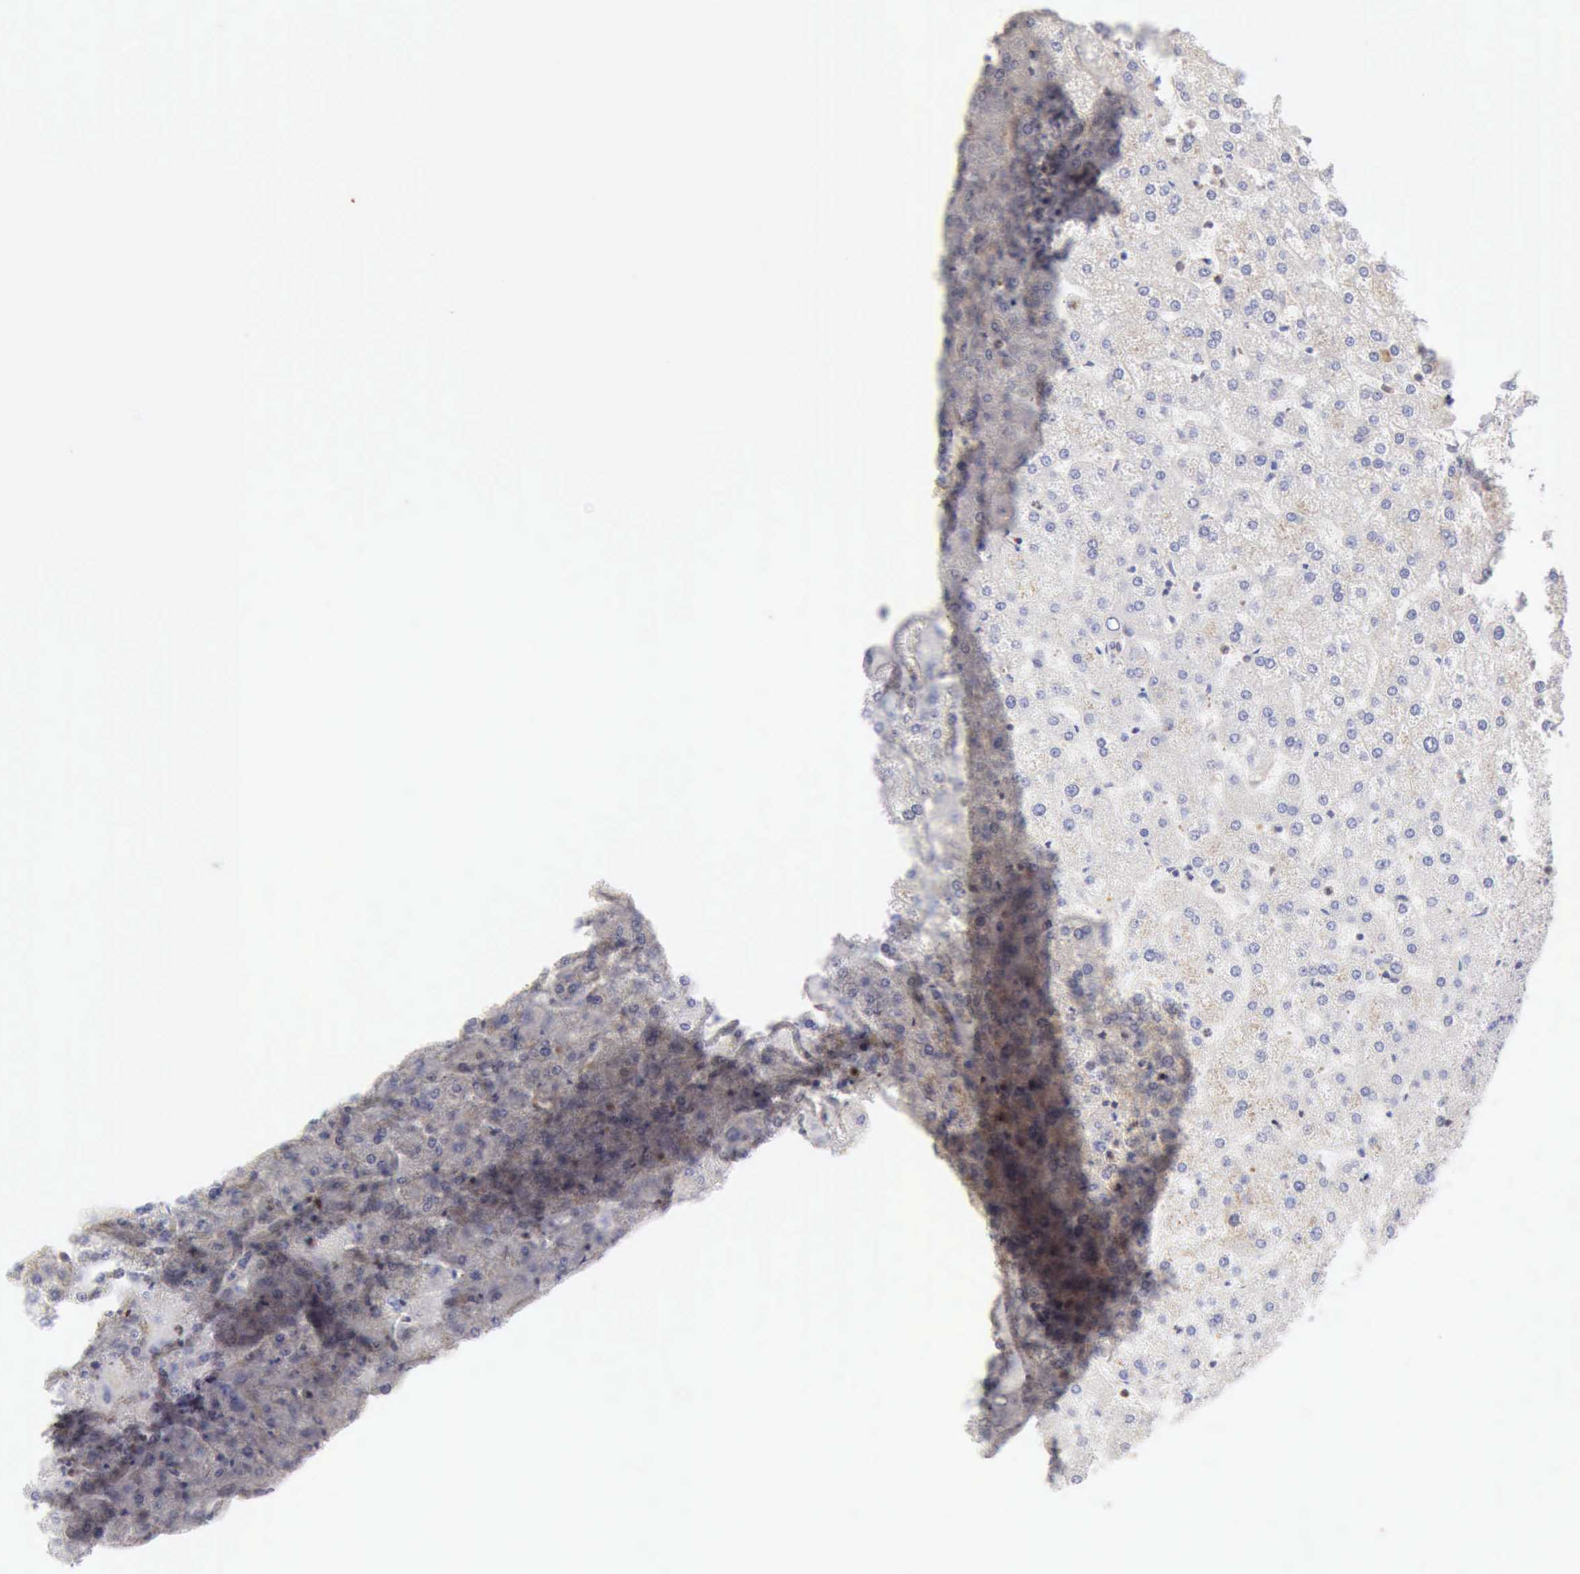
{"staining": {"intensity": "negative", "quantity": "none", "location": "none"}, "tissue": "liver", "cell_type": "Cholangiocytes", "image_type": "normal", "snomed": [{"axis": "morphology", "description": "Normal tissue, NOS"}, {"axis": "topography", "description": "Liver"}], "caption": "An image of human liver is negative for staining in cholangiocytes. (DAB (3,3'-diaminobenzidine) immunohistochemistry, high magnification).", "gene": "SASH3", "patient": {"sex": "female", "age": 32}}